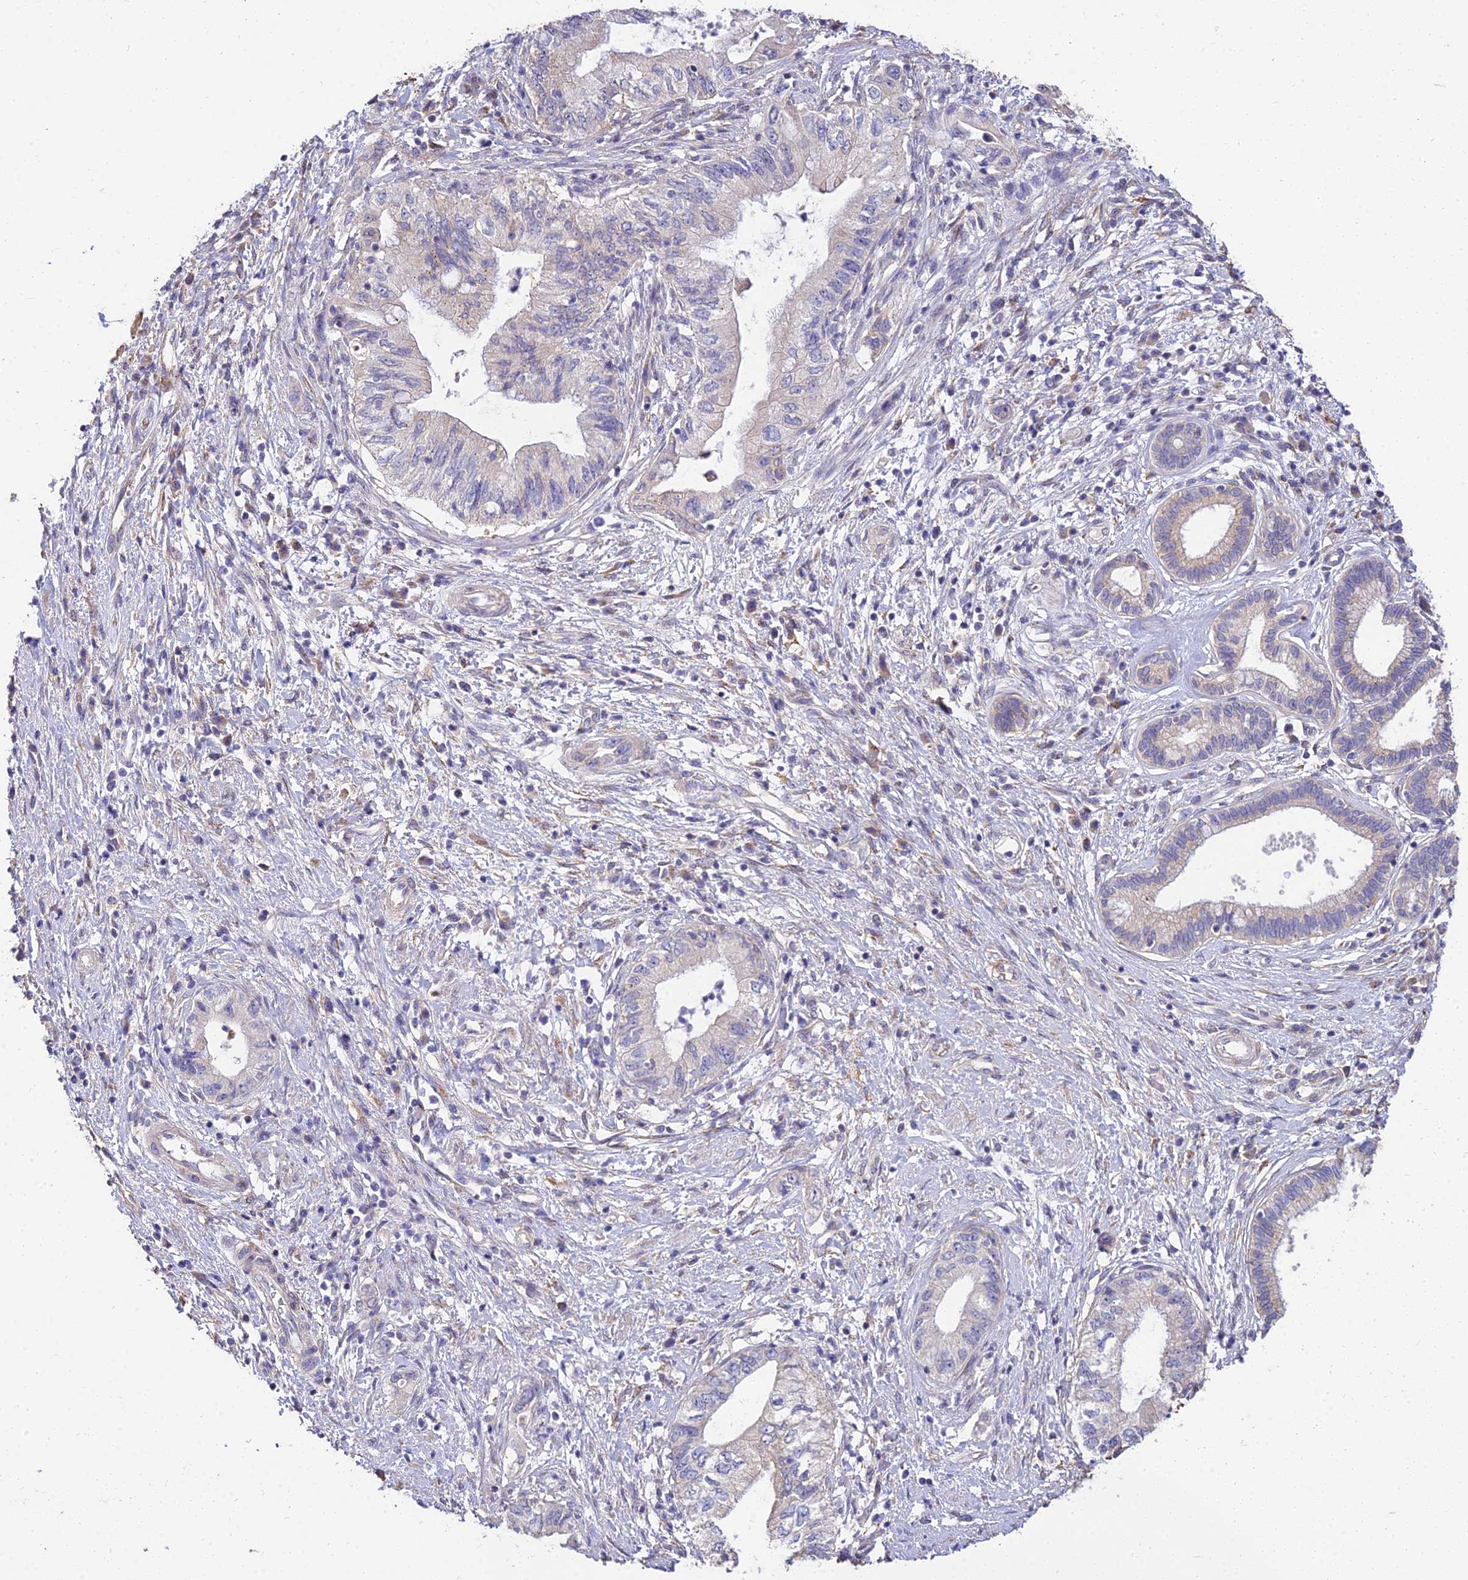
{"staining": {"intensity": "weak", "quantity": "25%-75%", "location": "cytoplasmic/membranous"}, "tissue": "pancreatic cancer", "cell_type": "Tumor cells", "image_type": "cancer", "snomed": [{"axis": "morphology", "description": "Adenocarcinoma, NOS"}, {"axis": "topography", "description": "Pancreas"}], "caption": "The image displays staining of pancreatic adenocarcinoma, revealing weak cytoplasmic/membranous protein positivity (brown color) within tumor cells.", "gene": "ARL8B", "patient": {"sex": "female", "age": 73}}